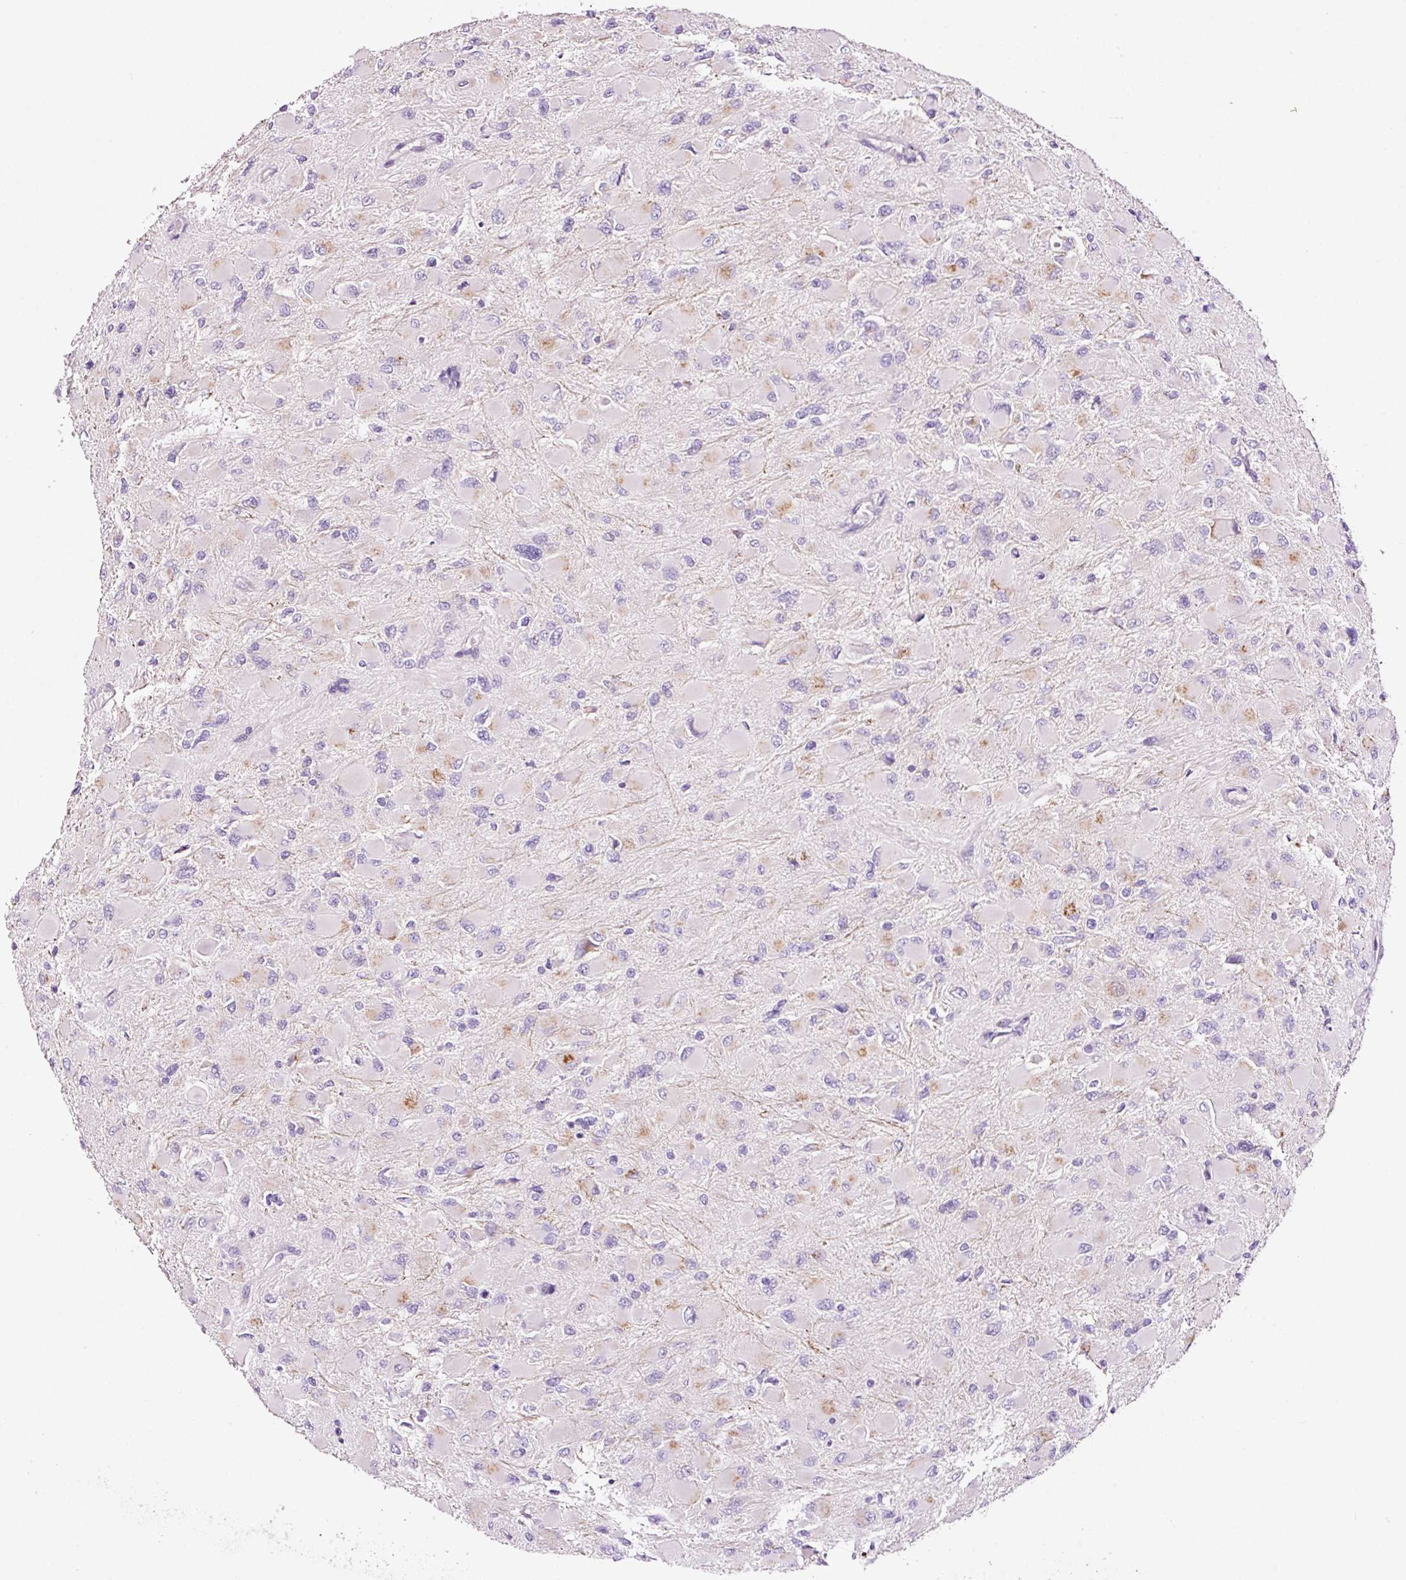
{"staining": {"intensity": "negative", "quantity": "none", "location": "none"}, "tissue": "glioma", "cell_type": "Tumor cells", "image_type": "cancer", "snomed": [{"axis": "morphology", "description": "Glioma, malignant, High grade"}, {"axis": "topography", "description": "Cerebral cortex"}], "caption": "Human glioma stained for a protein using immunohistochemistry shows no staining in tumor cells.", "gene": "PAM", "patient": {"sex": "female", "age": 36}}